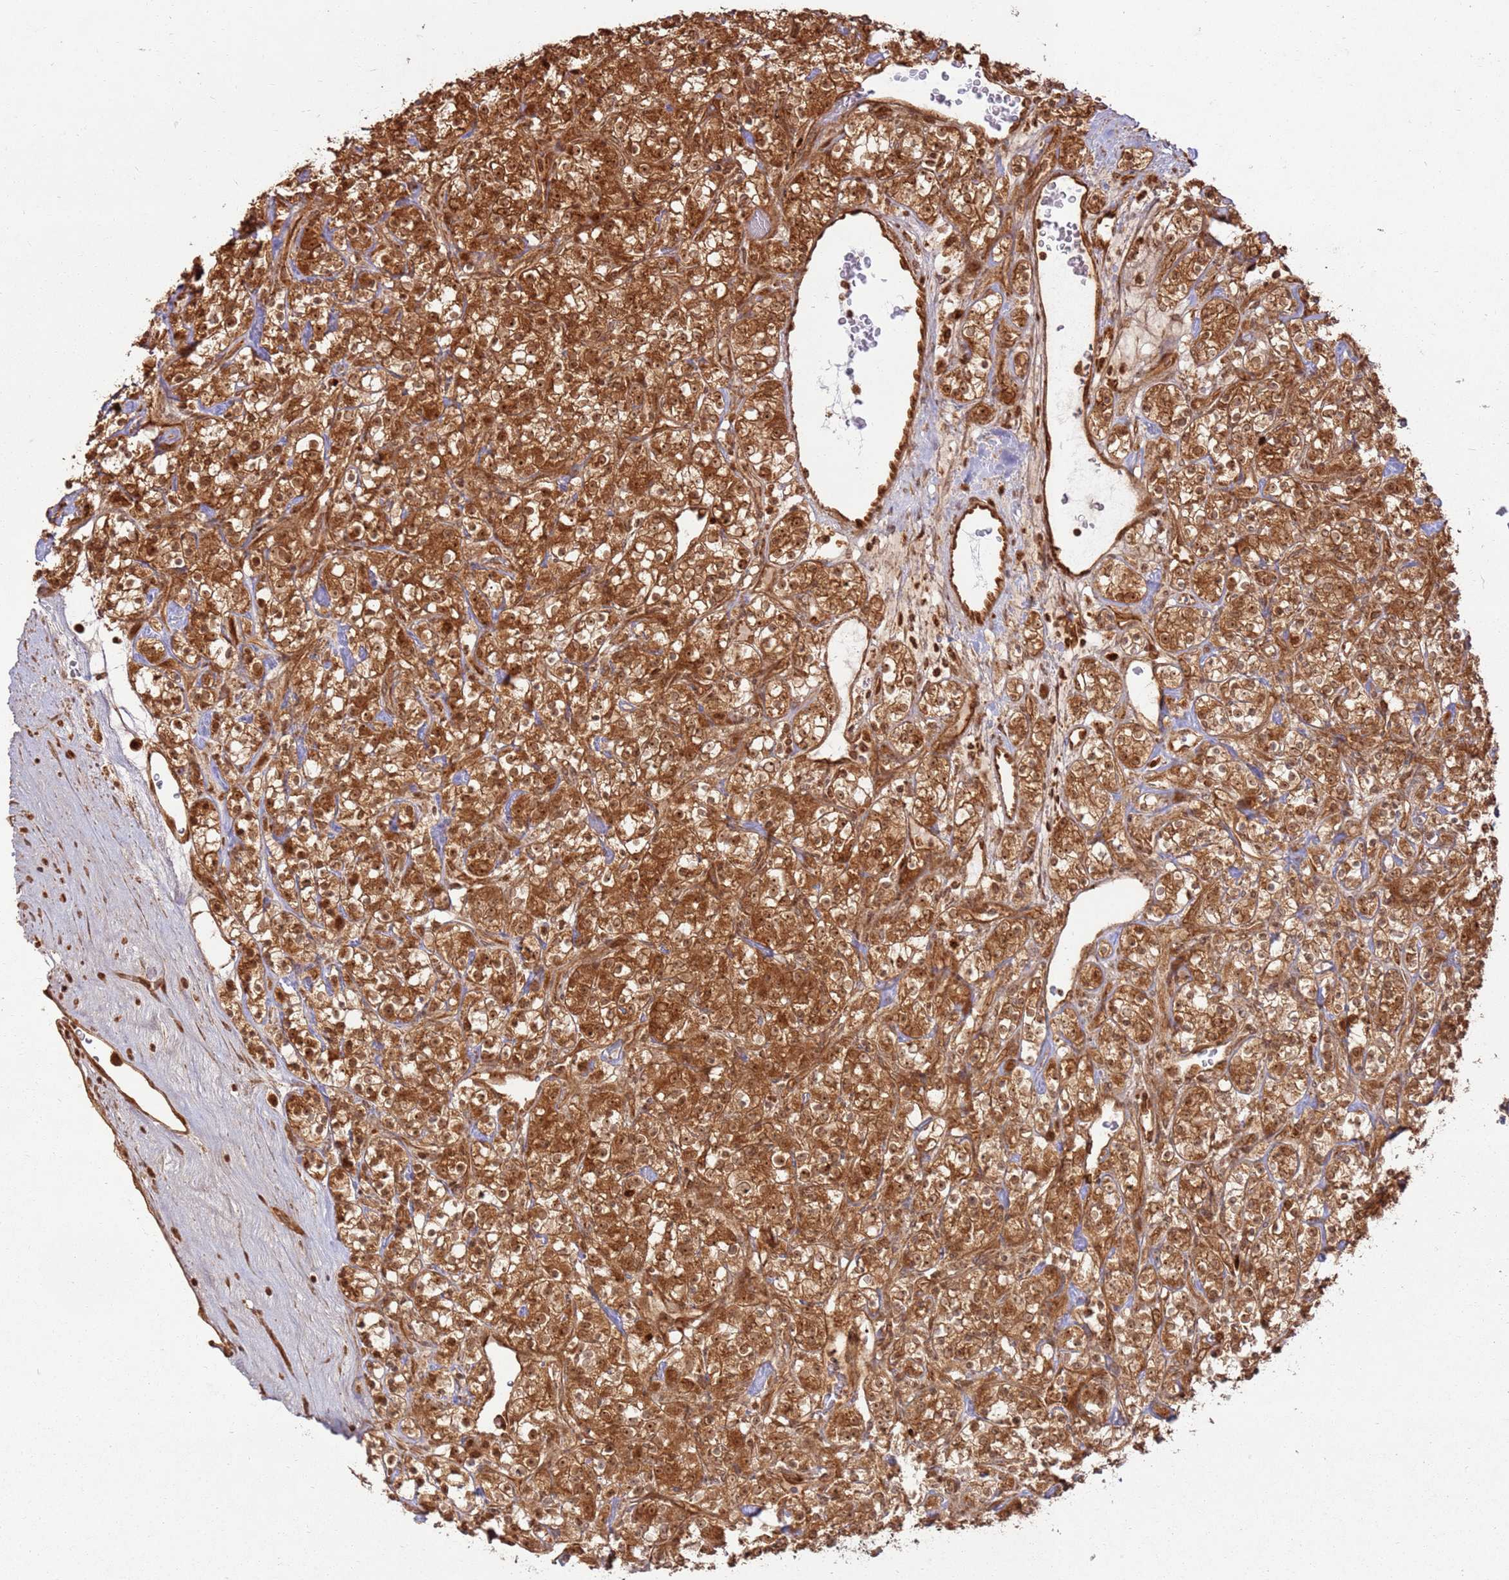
{"staining": {"intensity": "strong", "quantity": ">75%", "location": "cytoplasmic/membranous,nuclear"}, "tissue": "renal cancer", "cell_type": "Tumor cells", "image_type": "cancer", "snomed": [{"axis": "morphology", "description": "Adenocarcinoma, NOS"}, {"axis": "topography", "description": "Kidney"}], "caption": "Protein staining of renal cancer tissue exhibits strong cytoplasmic/membranous and nuclear expression in about >75% of tumor cells.", "gene": "TBC1D13", "patient": {"sex": "male", "age": 77}}